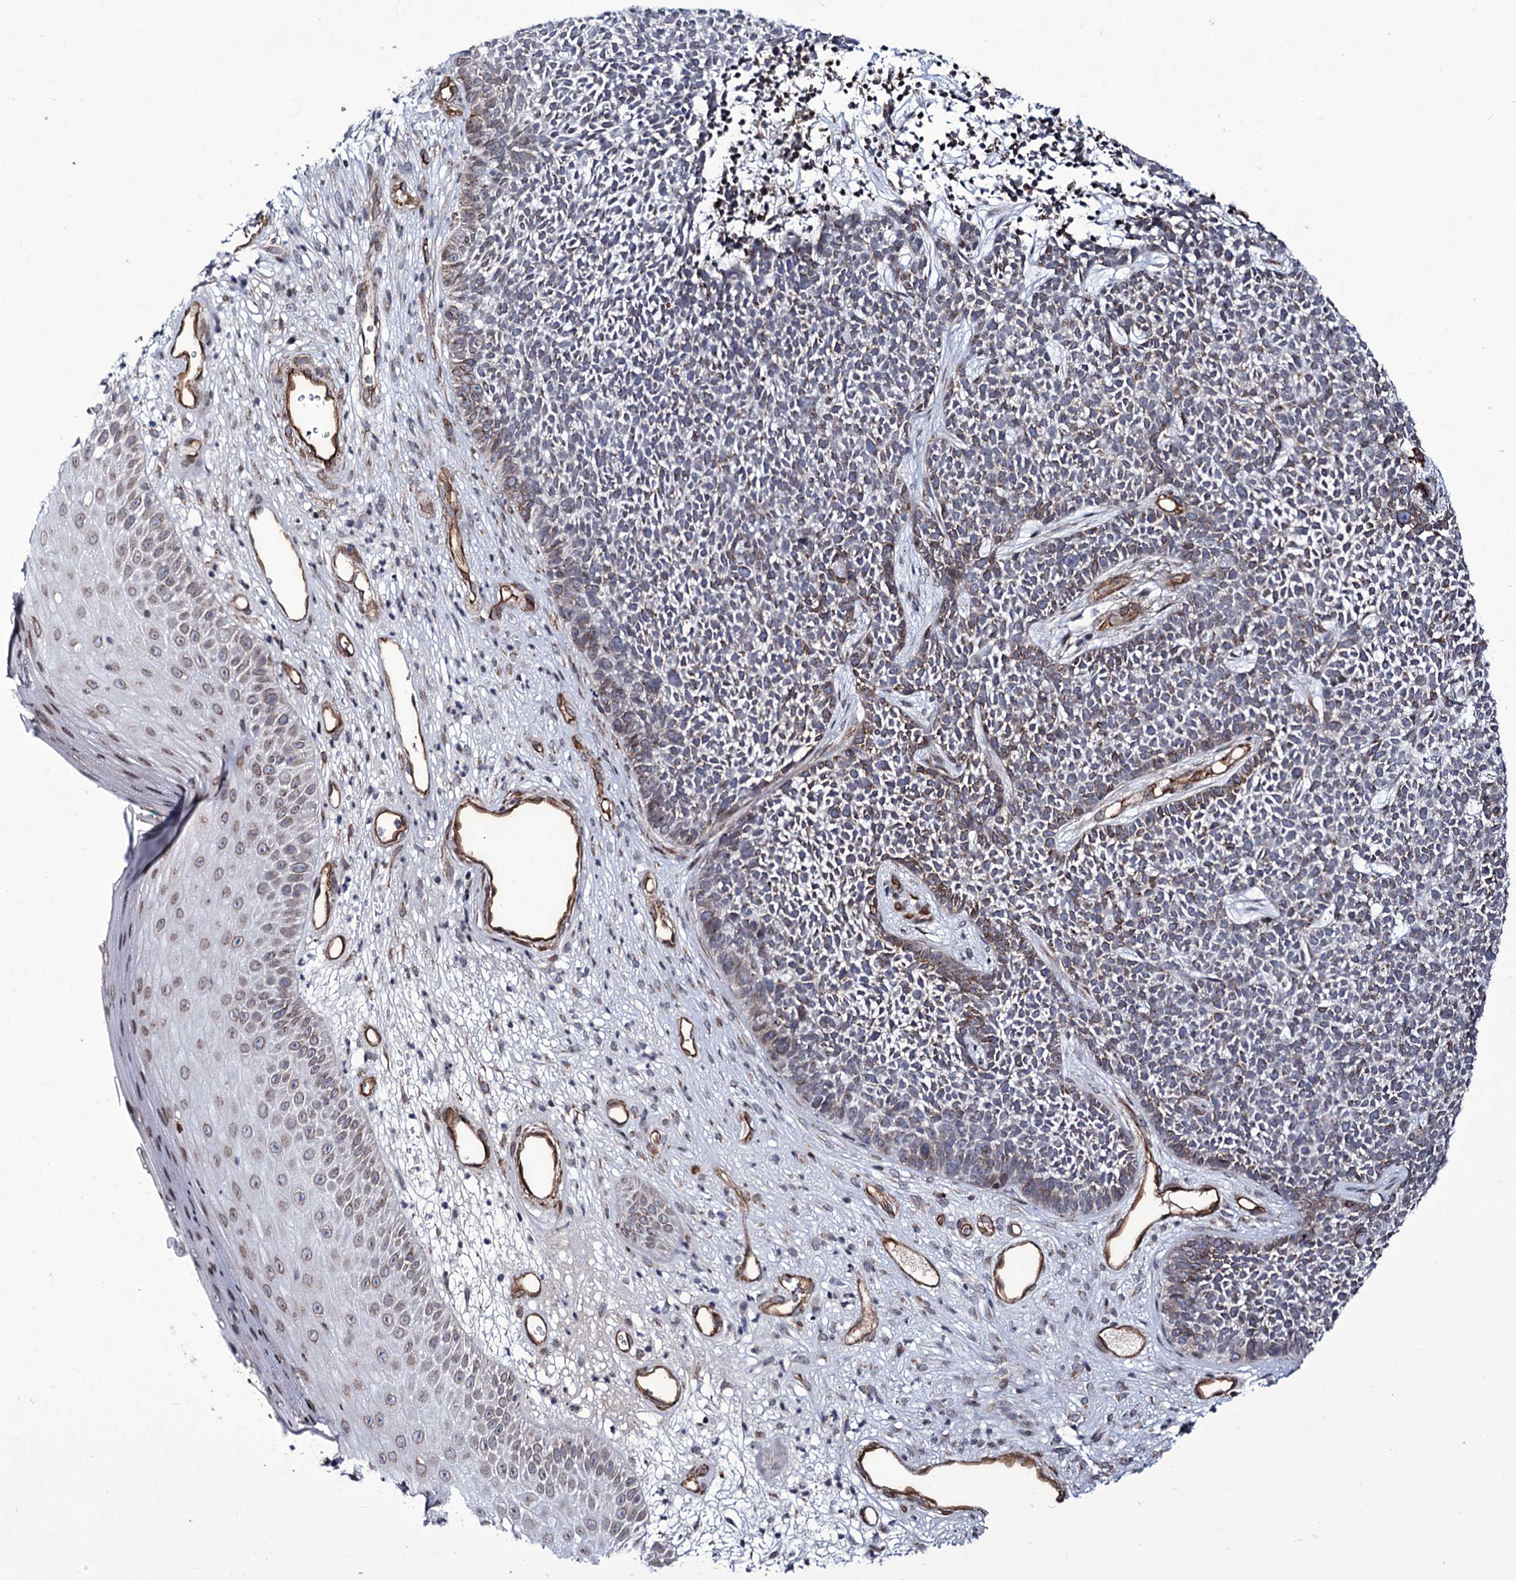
{"staining": {"intensity": "moderate", "quantity": "25%-75%", "location": "cytoplasmic/membranous,nuclear"}, "tissue": "skin cancer", "cell_type": "Tumor cells", "image_type": "cancer", "snomed": [{"axis": "morphology", "description": "Basal cell carcinoma"}, {"axis": "topography", "description": "Skin"}], "caption": "This photomicrograph shows skin cancer (basal cell carcinoma) stained with IHC to label a protein in brown. The cytoplasmic/membranous and nuclear of tumor cells show moderate positivity for the protein. Nuclei are counter-stained blue.", "gene": "ZC3H12C", "patient": {"sex": "female", "age": 84}}